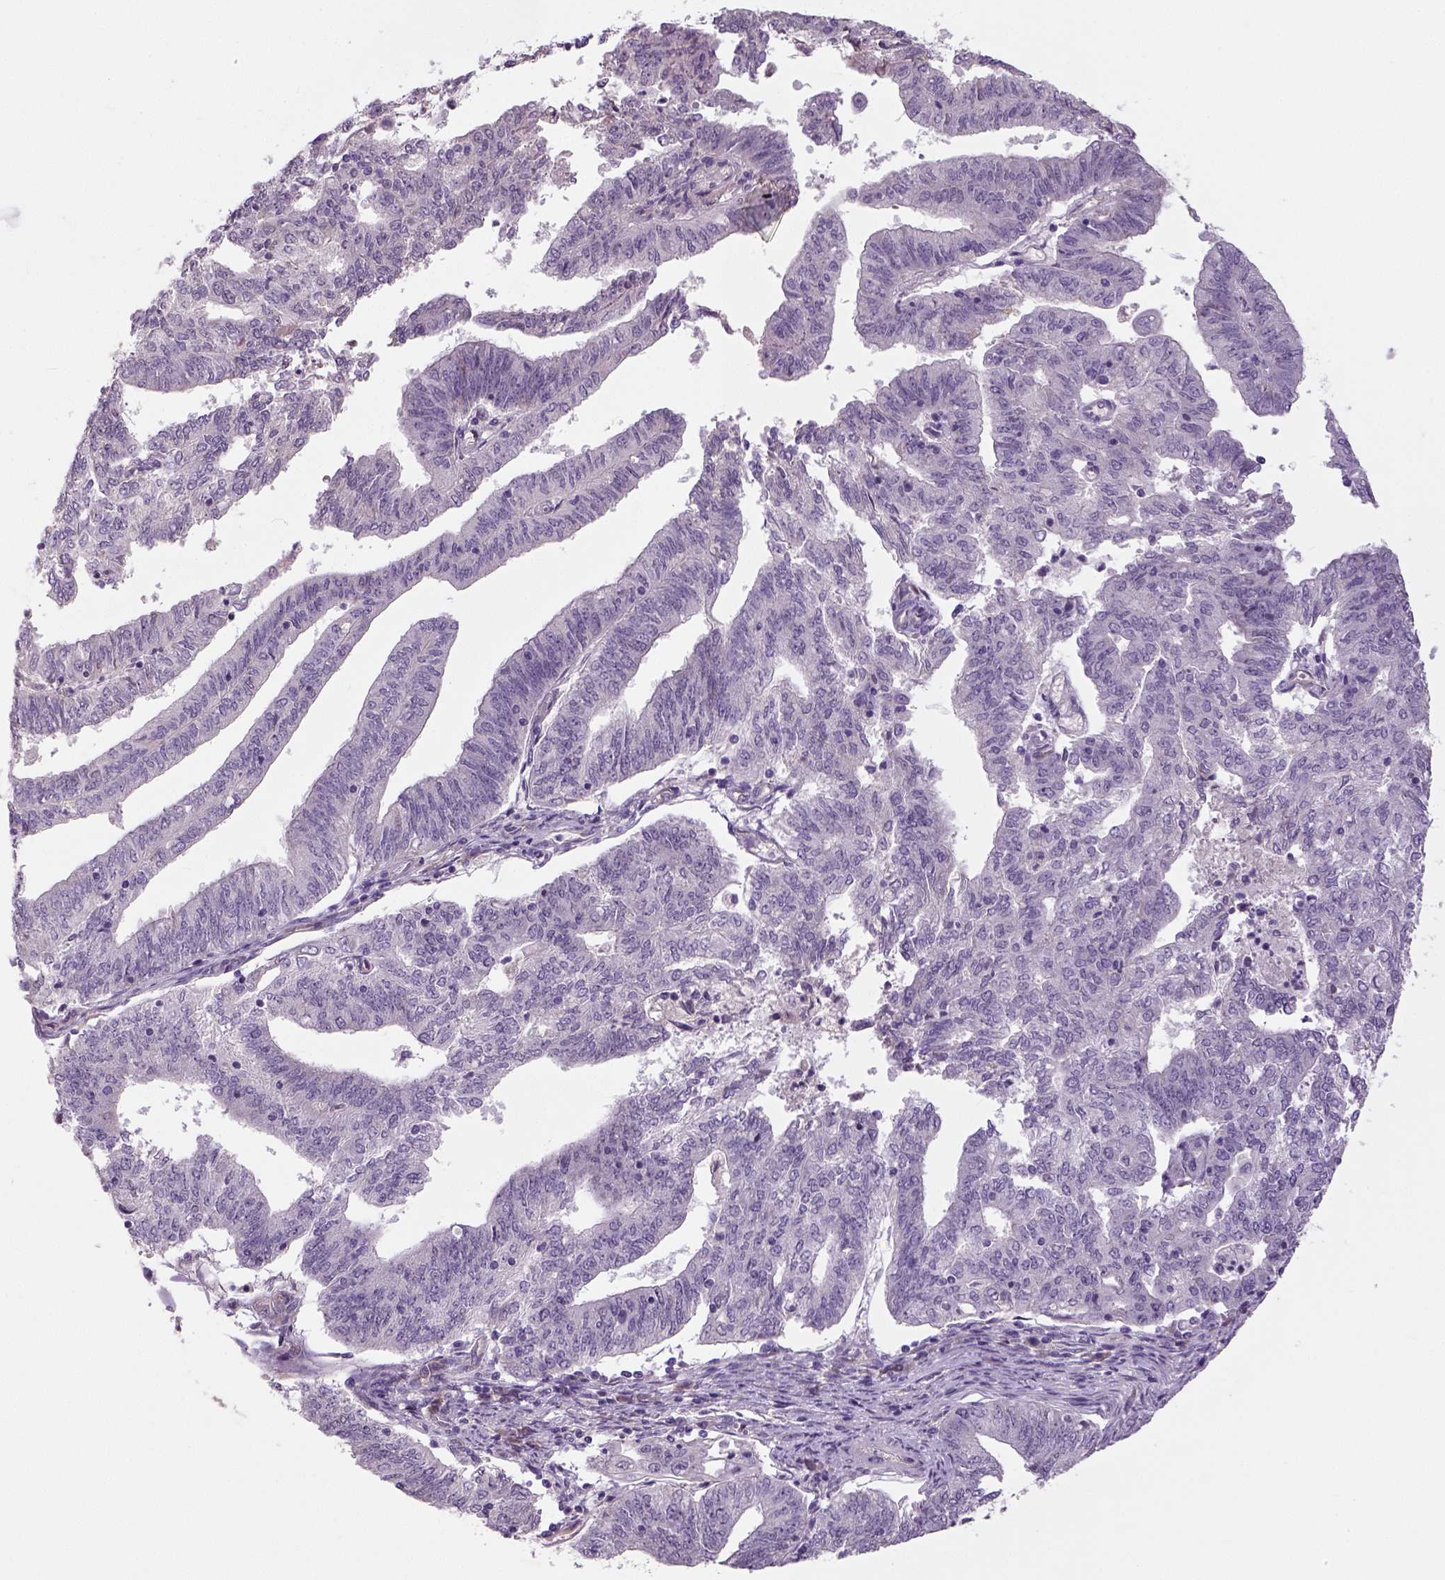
{"staining": {"intensity": "negative", "quantity": "none", "location": "none"}, "tissue": "endometrial cancer", "cell_type": "Tumor cells", "image_type": "cancer", "snomed": [{"axis": "morphology", "description": "Adenocarcinoma, NOS"}, {"axis": "topography", "description": "Endometrium"}], "caption": "This is an immunohistochemistry (IHC) image of adenocarcinoma (endometrial). There is no staining in tumor cells.", "gene": "NECAB1", "patient": {"sex": "female", "age": 82}}